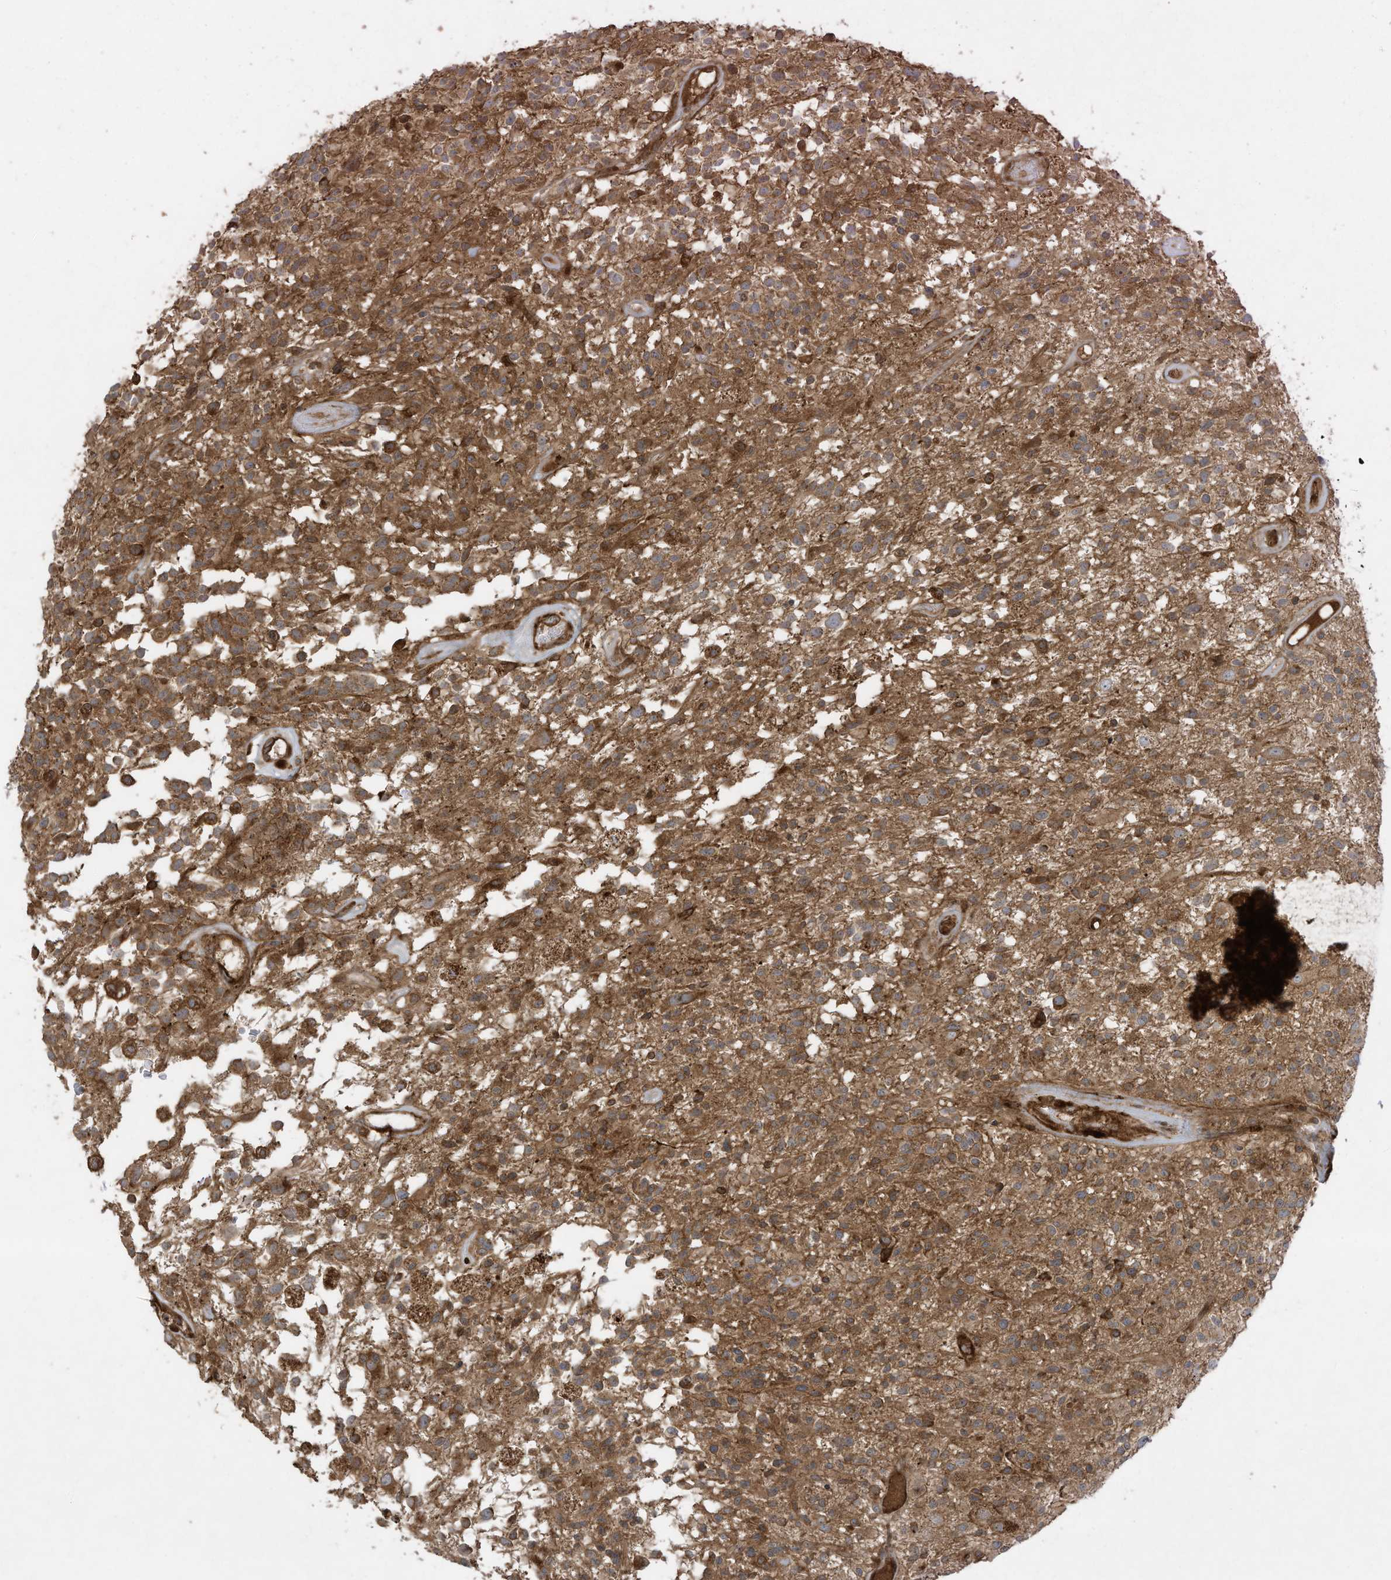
{"staining": {"intensity": "moderate", "quantity": ">75%", "location": "cytoplasmic/membranous"}, "tissue": "glioma", "cell_type": "Tumor cells", "image_type": "cancer", "snomed": [{"axis": "morphology", "description": "Glioma, malignant, High grade"}, {"axis": "morphology", "description": "Glioblastoma, NOS"}, {"axis": "topography", "description": "Brain"}], "caption": "A brown stain shows moderate cytoplasmic/membranous staining of a protein in glioma tumor cells. Ihc stains the protein of interest in brown and the nuclei are stained blue.", "gene": "DDIT4", "patient": {"sex": "male", "age": 60}}